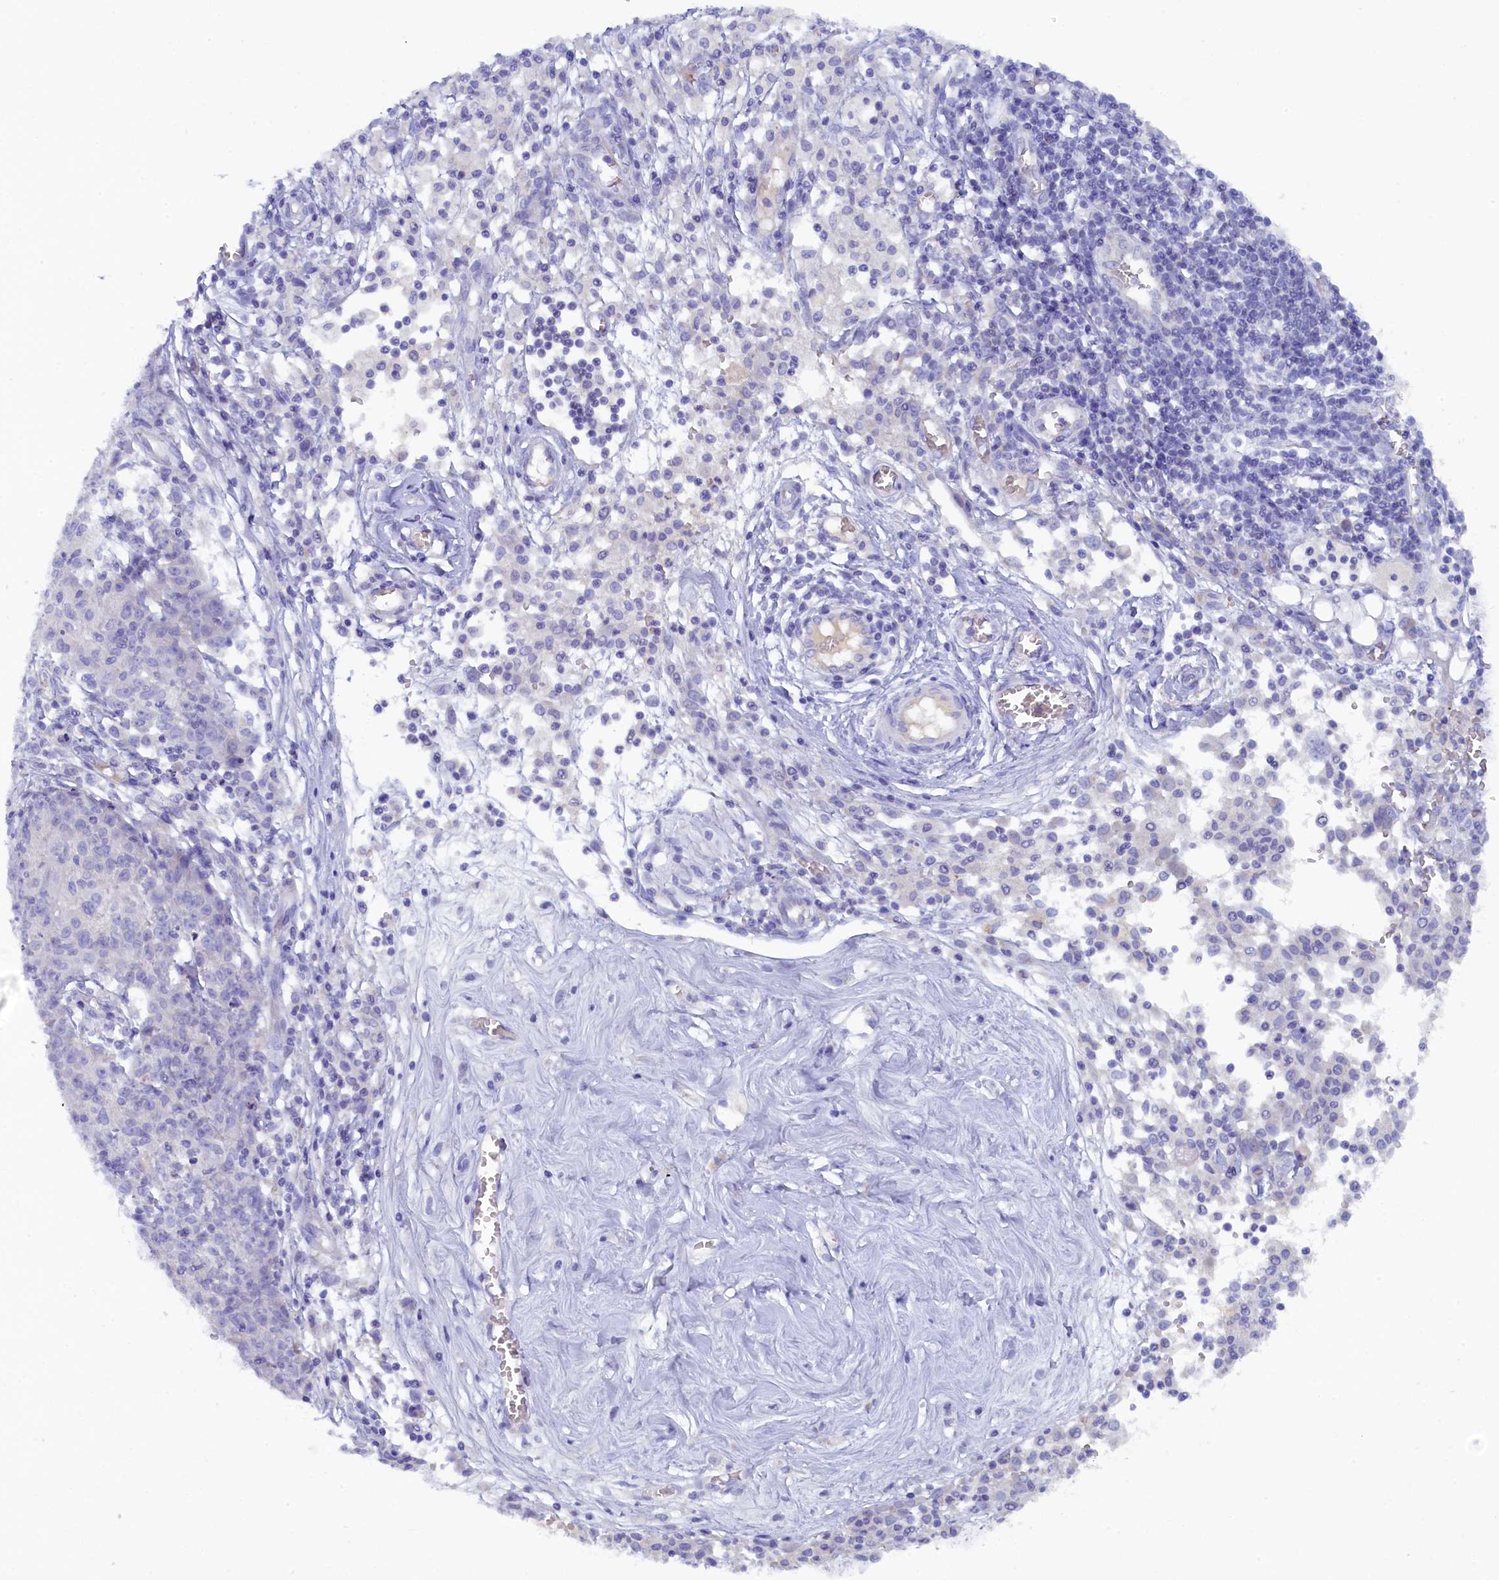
{"staining": {"intensity": "negative", "quantity": "none", "location": "none"}, "tissue": "ovarian cancer", "cell_type": "Tumor cells", "image_type": "cancer", "snomed": [{"axis": "morphology", "description": "Carcinoma, endometroid"}, {"axis": "topography", "description": "Ovary"}], "caption": "Immunohistochemistry image of neoplastic tissue: human ovarian cancer stained with DAB reveals no significant protein expression in tumor cells.", "gene": "MYADML2", "patient": {"sex": "female", "age": 42}}